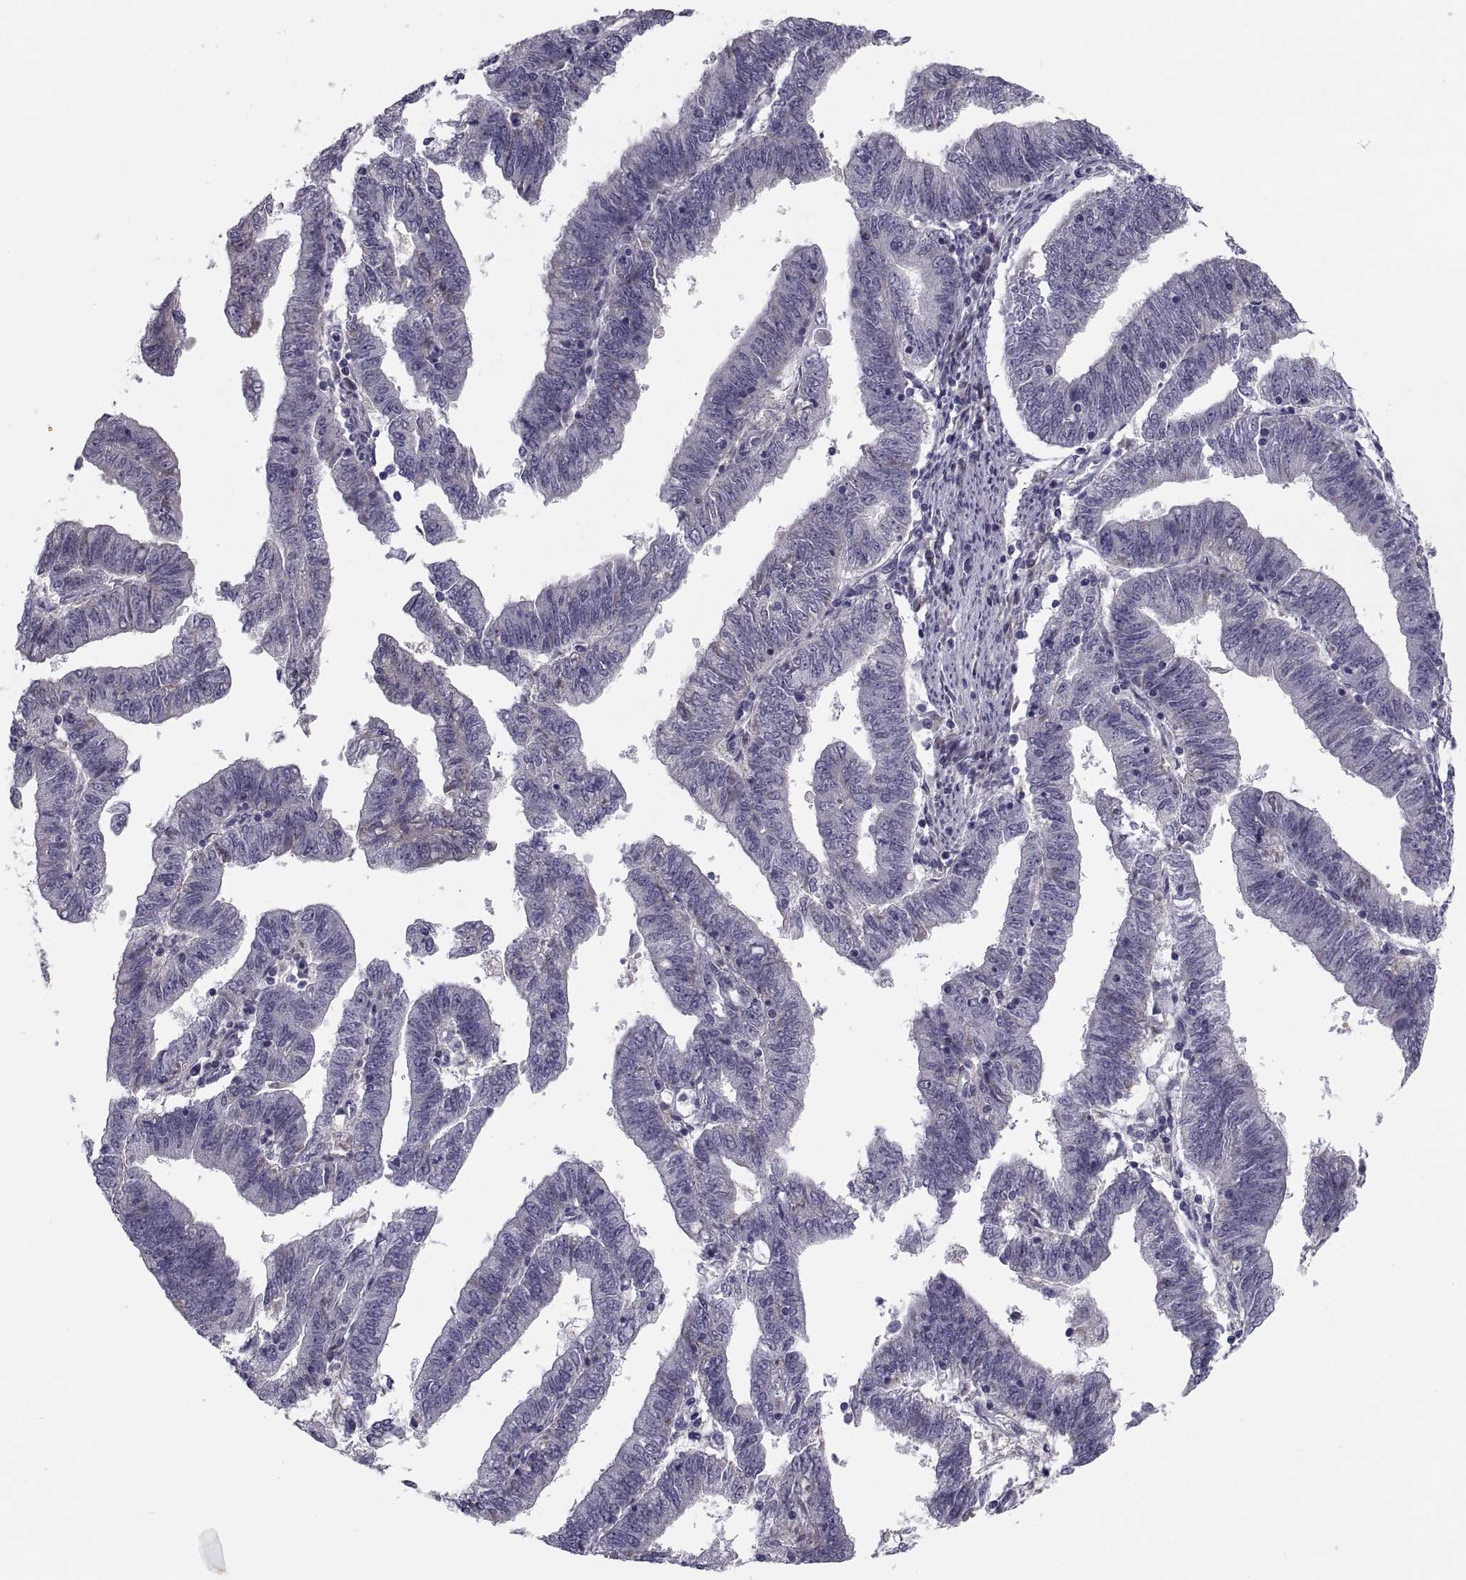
{"staining": {"intensity": "negative", "quantity": "none", "location": "none"}, "tissue": "endometrial cancer", "cell_type": "Tumor cells", "image_type": "cancer", "snomed": [{"axis": "morphology", "description": "Adenocarcinoma, NOS"}, {"axis": "topography", "description": "Endometrium"}], "caption": "Immunohistochemical staining of endometrial cancer exhibits no significant staining in tumor cells.", "gene": "PDZRN4", "patient": {"sex": "female", "age": 82}}